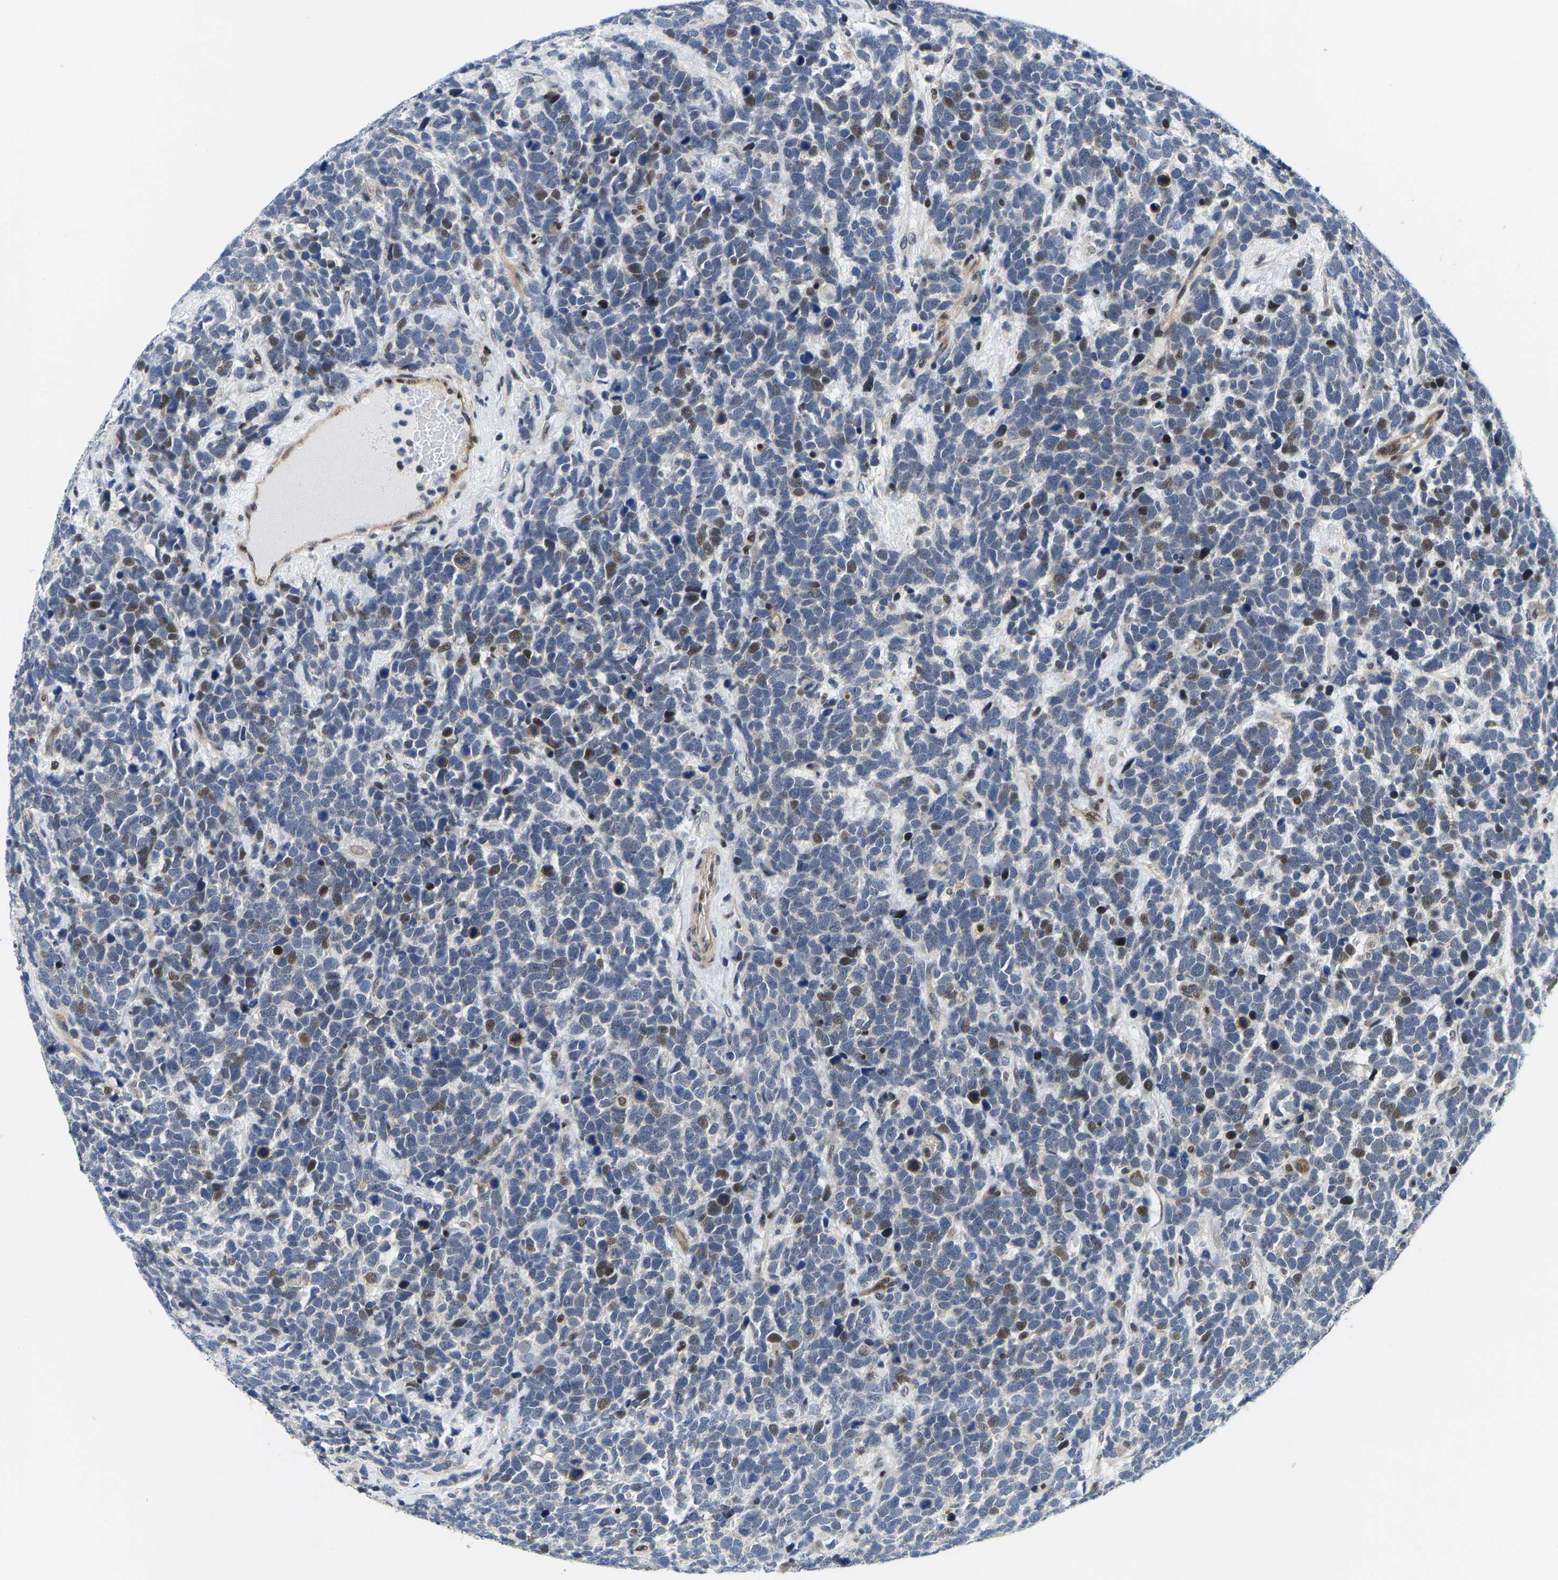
{"staining": {"intensity": "moderate", "quantity": "<25%", "location": "nuclear"}, "tissue": "urothelial cancer", "cell_type": "Tumor cells", "image_type": "cancer", "snomed": [{"axis": "morphology", "description": "Urothelial carcinoma, High grade"}, {"axis": "topography", "description": "Urinary bladder"}], "caption": "DAB immunohistochemical staining of human high-grade urothelial carcinoma reveals moderate nuclear protein expression in approximately <25% of tumor cells.", "gene": "GTPBP10", "patient": {"sex": "female", "age": 82}}